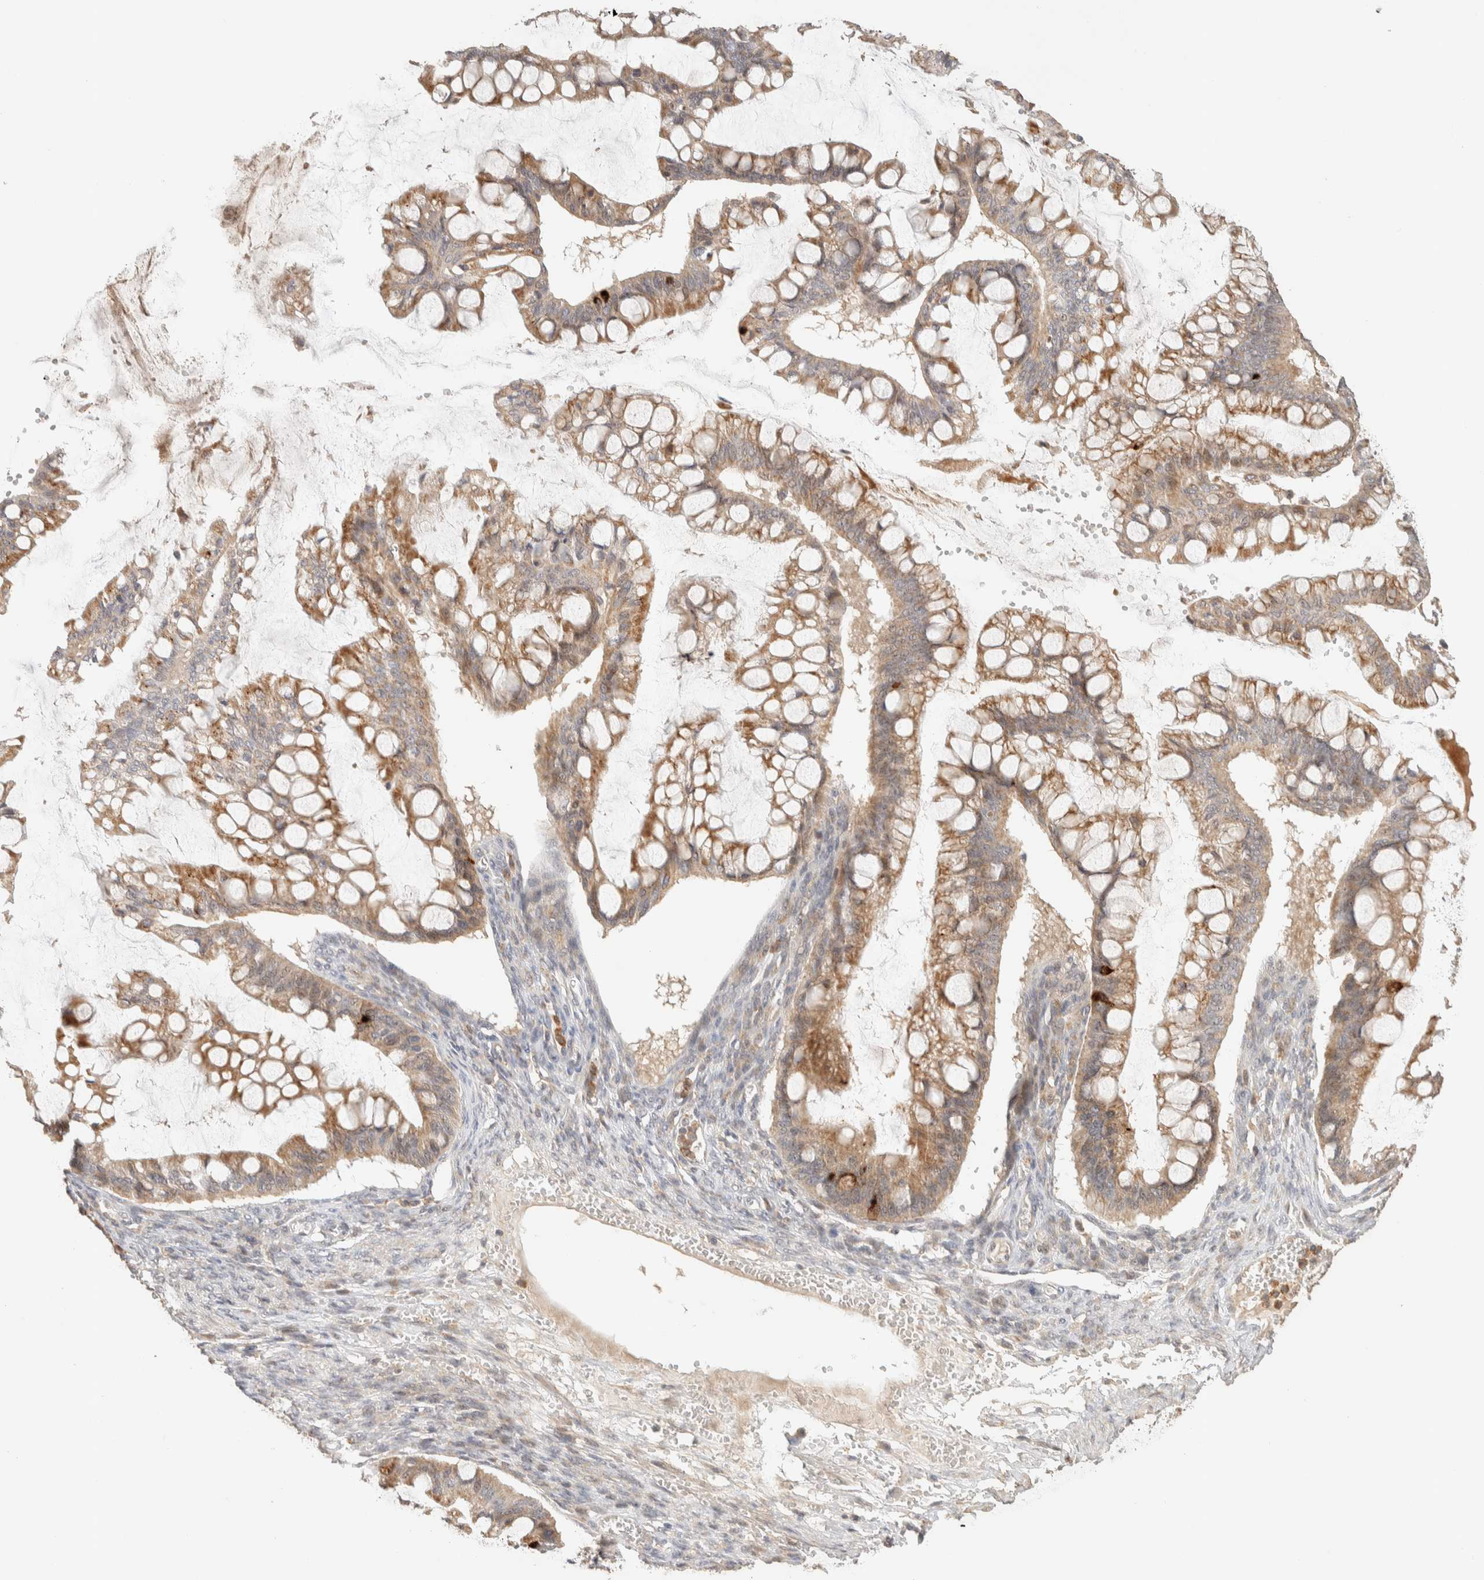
{"staining": {"intensity": "moderate", "quantity": "25%-75%", "location": "cytoplasmic/membranous"}, "tissue": "ovarian cancer", "cell_type": "Tumor cells", "image_type": "cancer", "snomed": [{"axis": "morphology", "description": "Cystadenocarcinoma, mucinous, NOS"}, {"axis": "topography", "description": "Ovary"}], "caption": "Immunohistochemical staining of ovarian cancer (mucinous cystadenocarcinoma) displays medium levels of moderate cytoplasmic/membranous protein positivity in about 25%-75% of tumor cells.", "gene": "ITPA", "patient": {"sex": "female", "age": 73}}